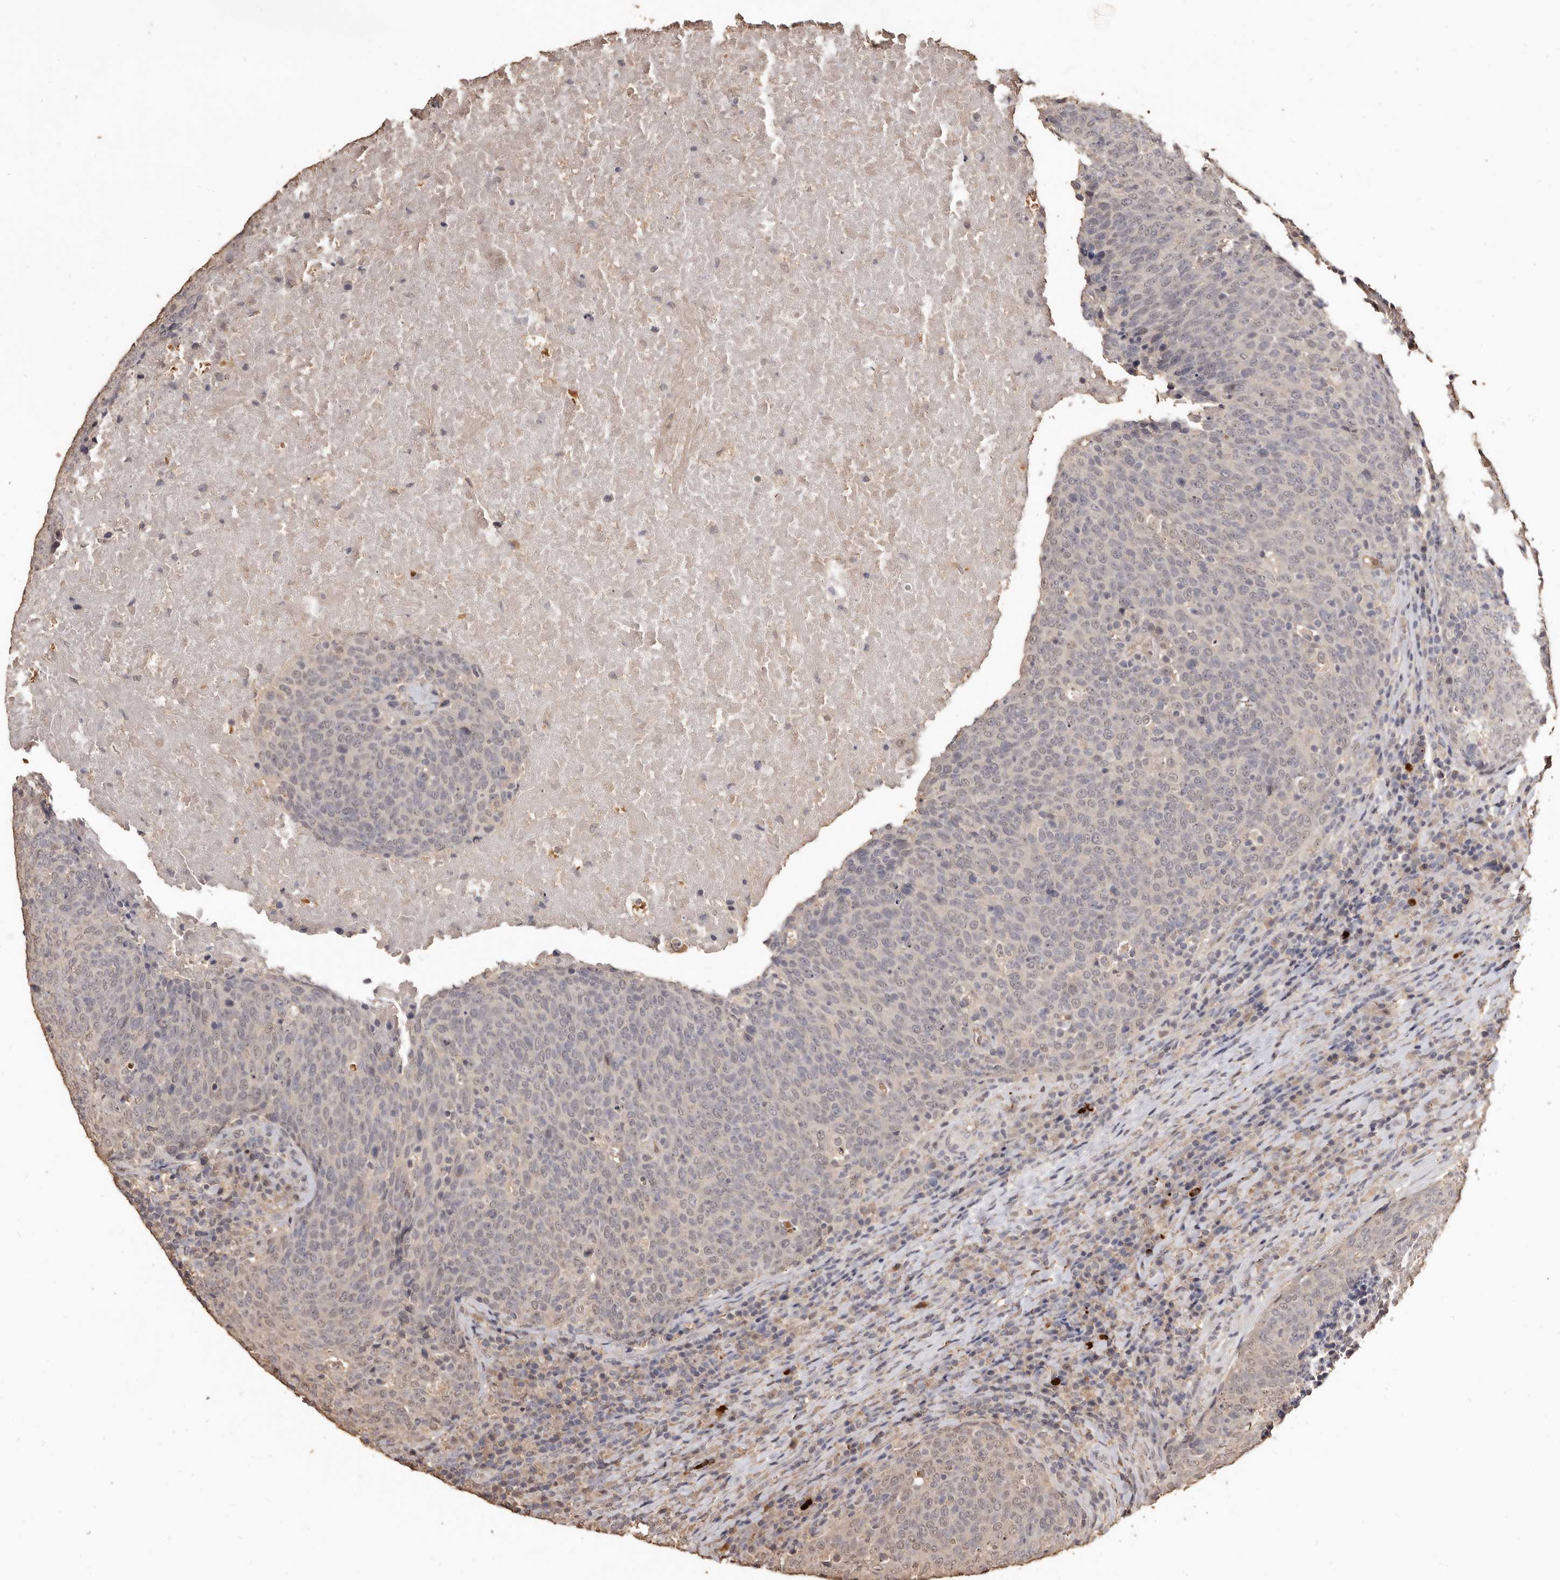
{"staining": {"intensity": "negative", "quantity": "none", "location": "none"}, "tissue": "head and neck cancer", "cell_type": "Tumor cells", "image_type": "cancer", "snomed": [{"axis": "morphology", "description": "Squamous cell carcinoma, NOS"}, {"axis": "morphology", "description": "Squamous cell carcinoma, metastatic, NOS"}, {"axis": "topography", "description": "Lymph node"}, {"axis": "topography", "description": "Head-Neck"}], "caption": "Protein analysis of head and neck cancer reveals no significant positivity in tumor cells. (Stains: DAB immunohistochemistry (IHC) with hematoxylin counter stain, Microscopy: brightfield microscopy at high magnification).", "gene": "INAVA", "patient": {"sex": "male", "age": 62}}